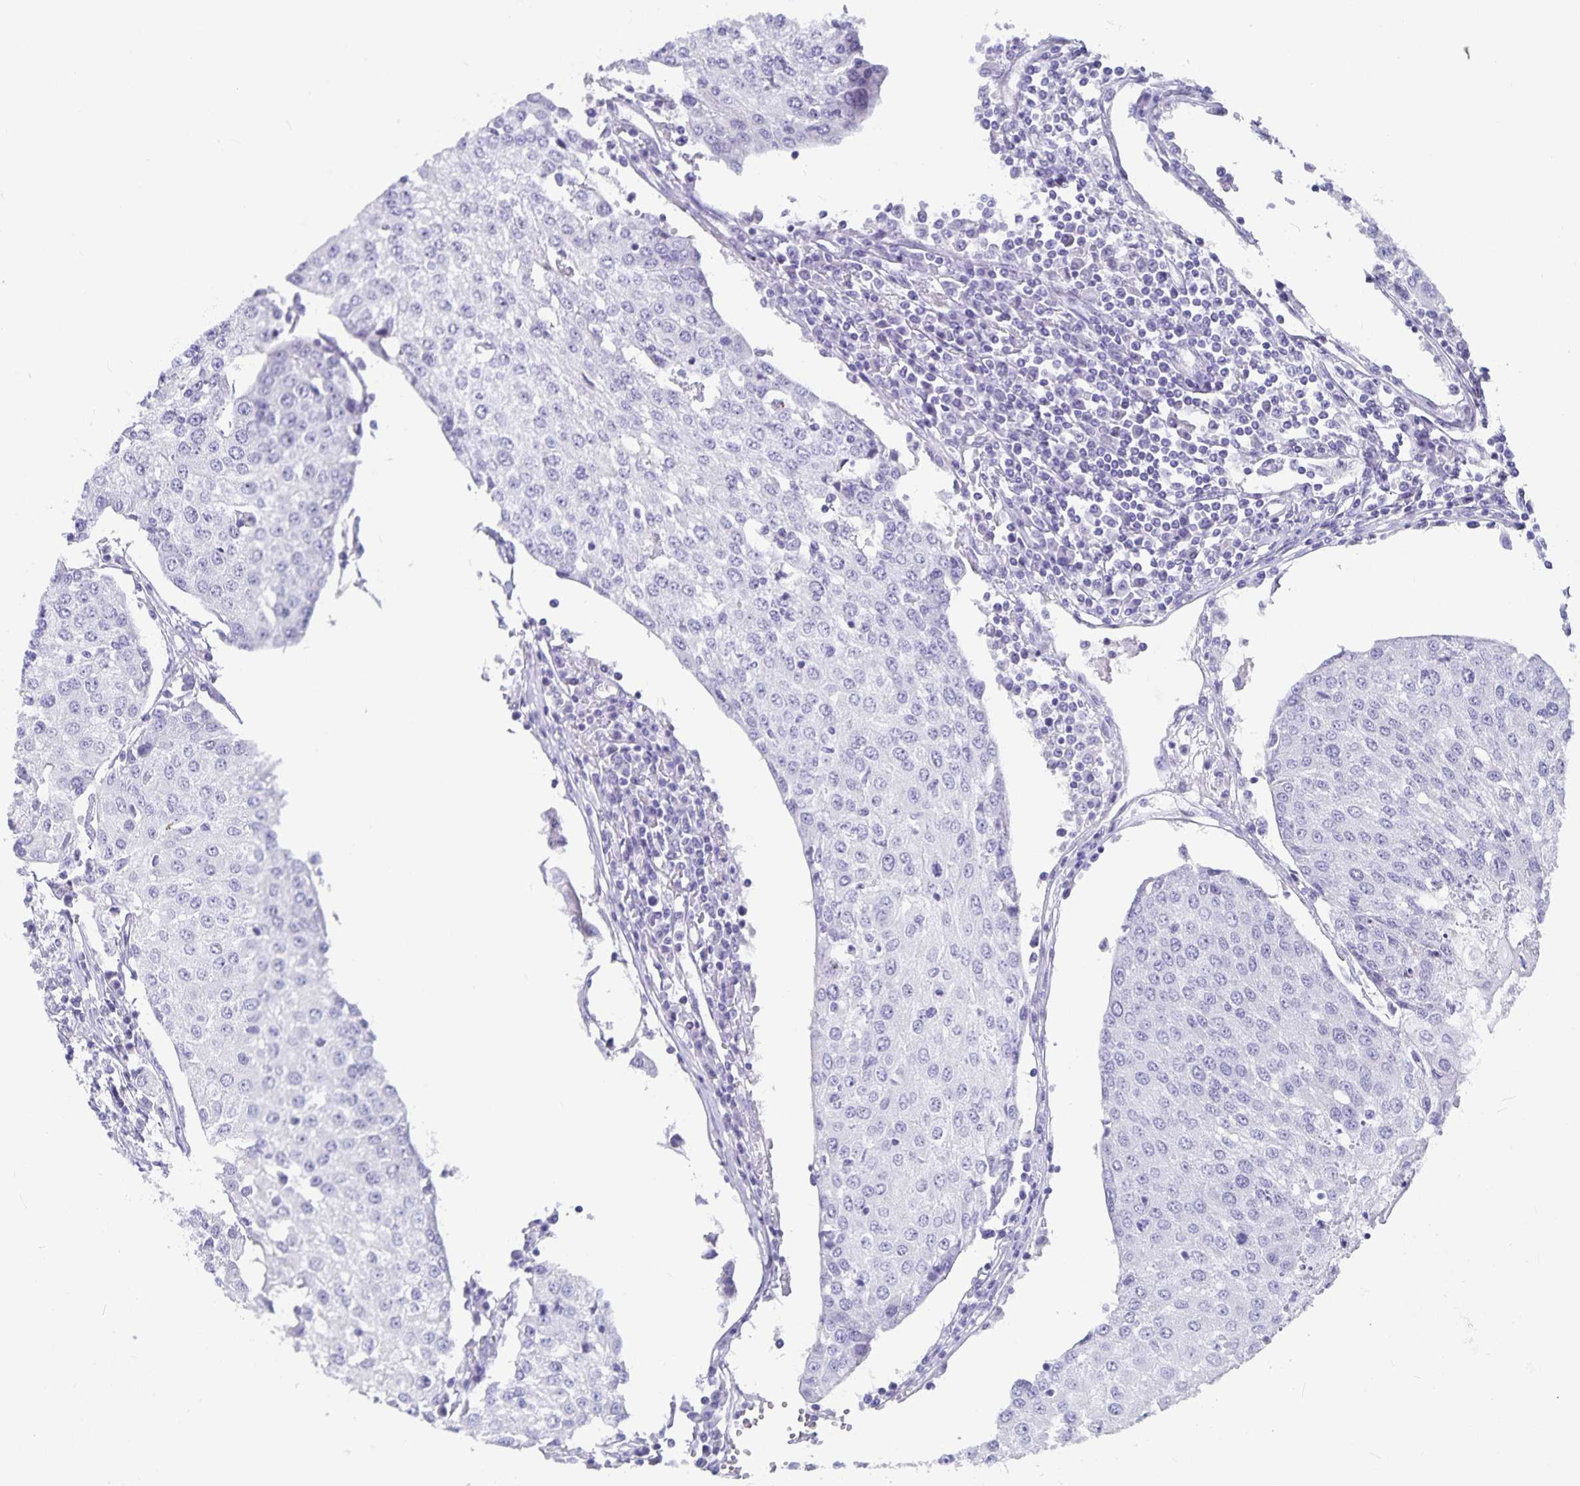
{"staining": {"intensity": "negative", "quantity": "none", "location": "none"}, "tissue": "urothelial cancer", "cell_type": "Tumor cells", "image_type": "cancer", "snomed": [{"axis": "morphology", "description": "Urothelial carcinoma, High grade"}, {"axis": "topography", "description": "Urinary bladder"}], "caption": "Tumor cells show no significant positivity in high-grade urothelial carcinoma.", "gene": "PLAC1", "patient": {"sex": "female", "age": 85}}